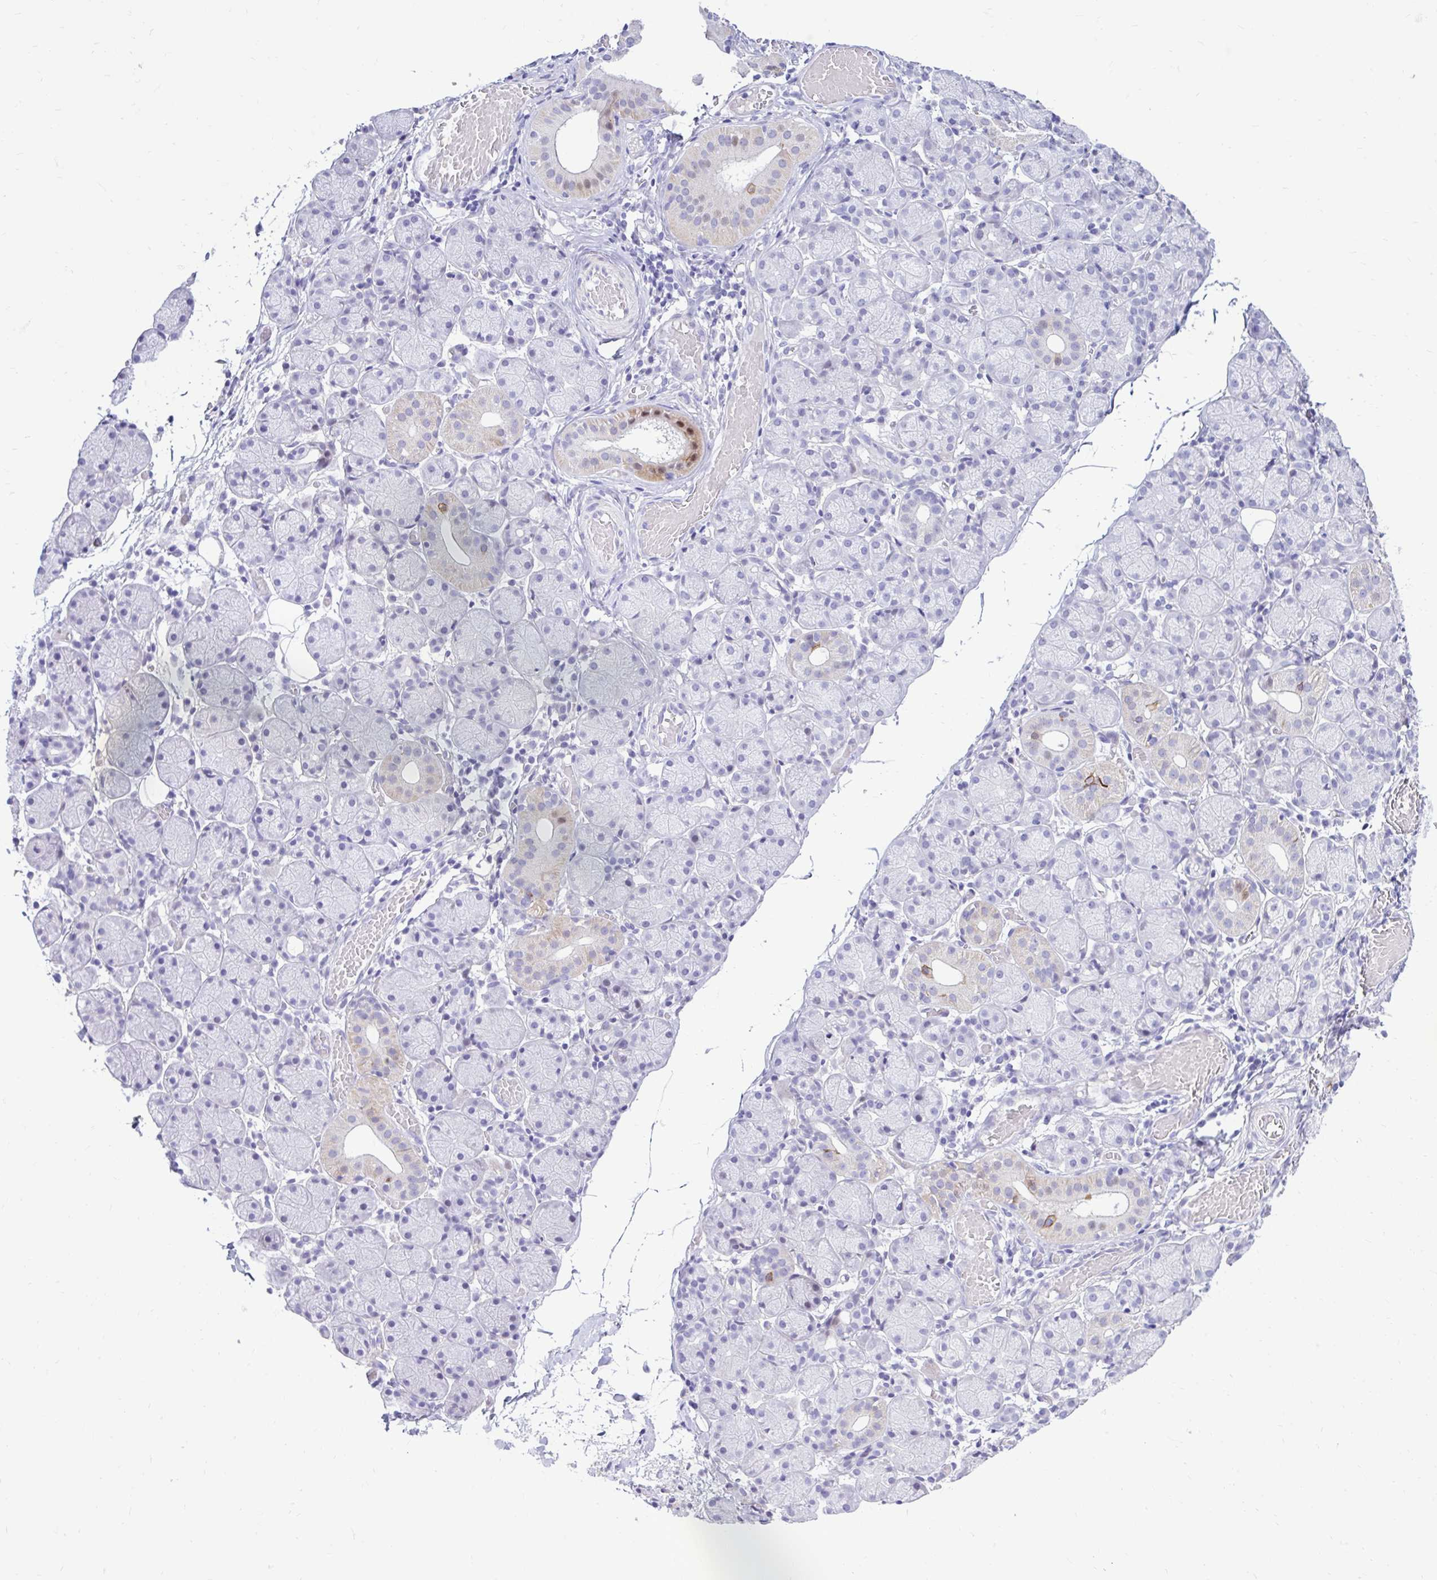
{"staining": {"intensity": "moderate", "quantity": "<25%", "location": "cytoplasmic/membranous,nuclear"}, "tissue": "salivary gland", "cell_type": "Glandular cells", "image_type": "normal", "snomed": [{"axis": "morphology", "description": "Normal tissue, NOS"}, {"axis": "topography", "description": "Salivary gland"}], "caption": "Moderate cytoplasmic/membranous,nuclear positivity is identified in about <25% of glandular cells in normal salivary gland. (brown staining indicates protein expression, while blue staining denotes nuclei).", "gene": "NHLH2", "patient": {"sex": "female", "age": 24}}